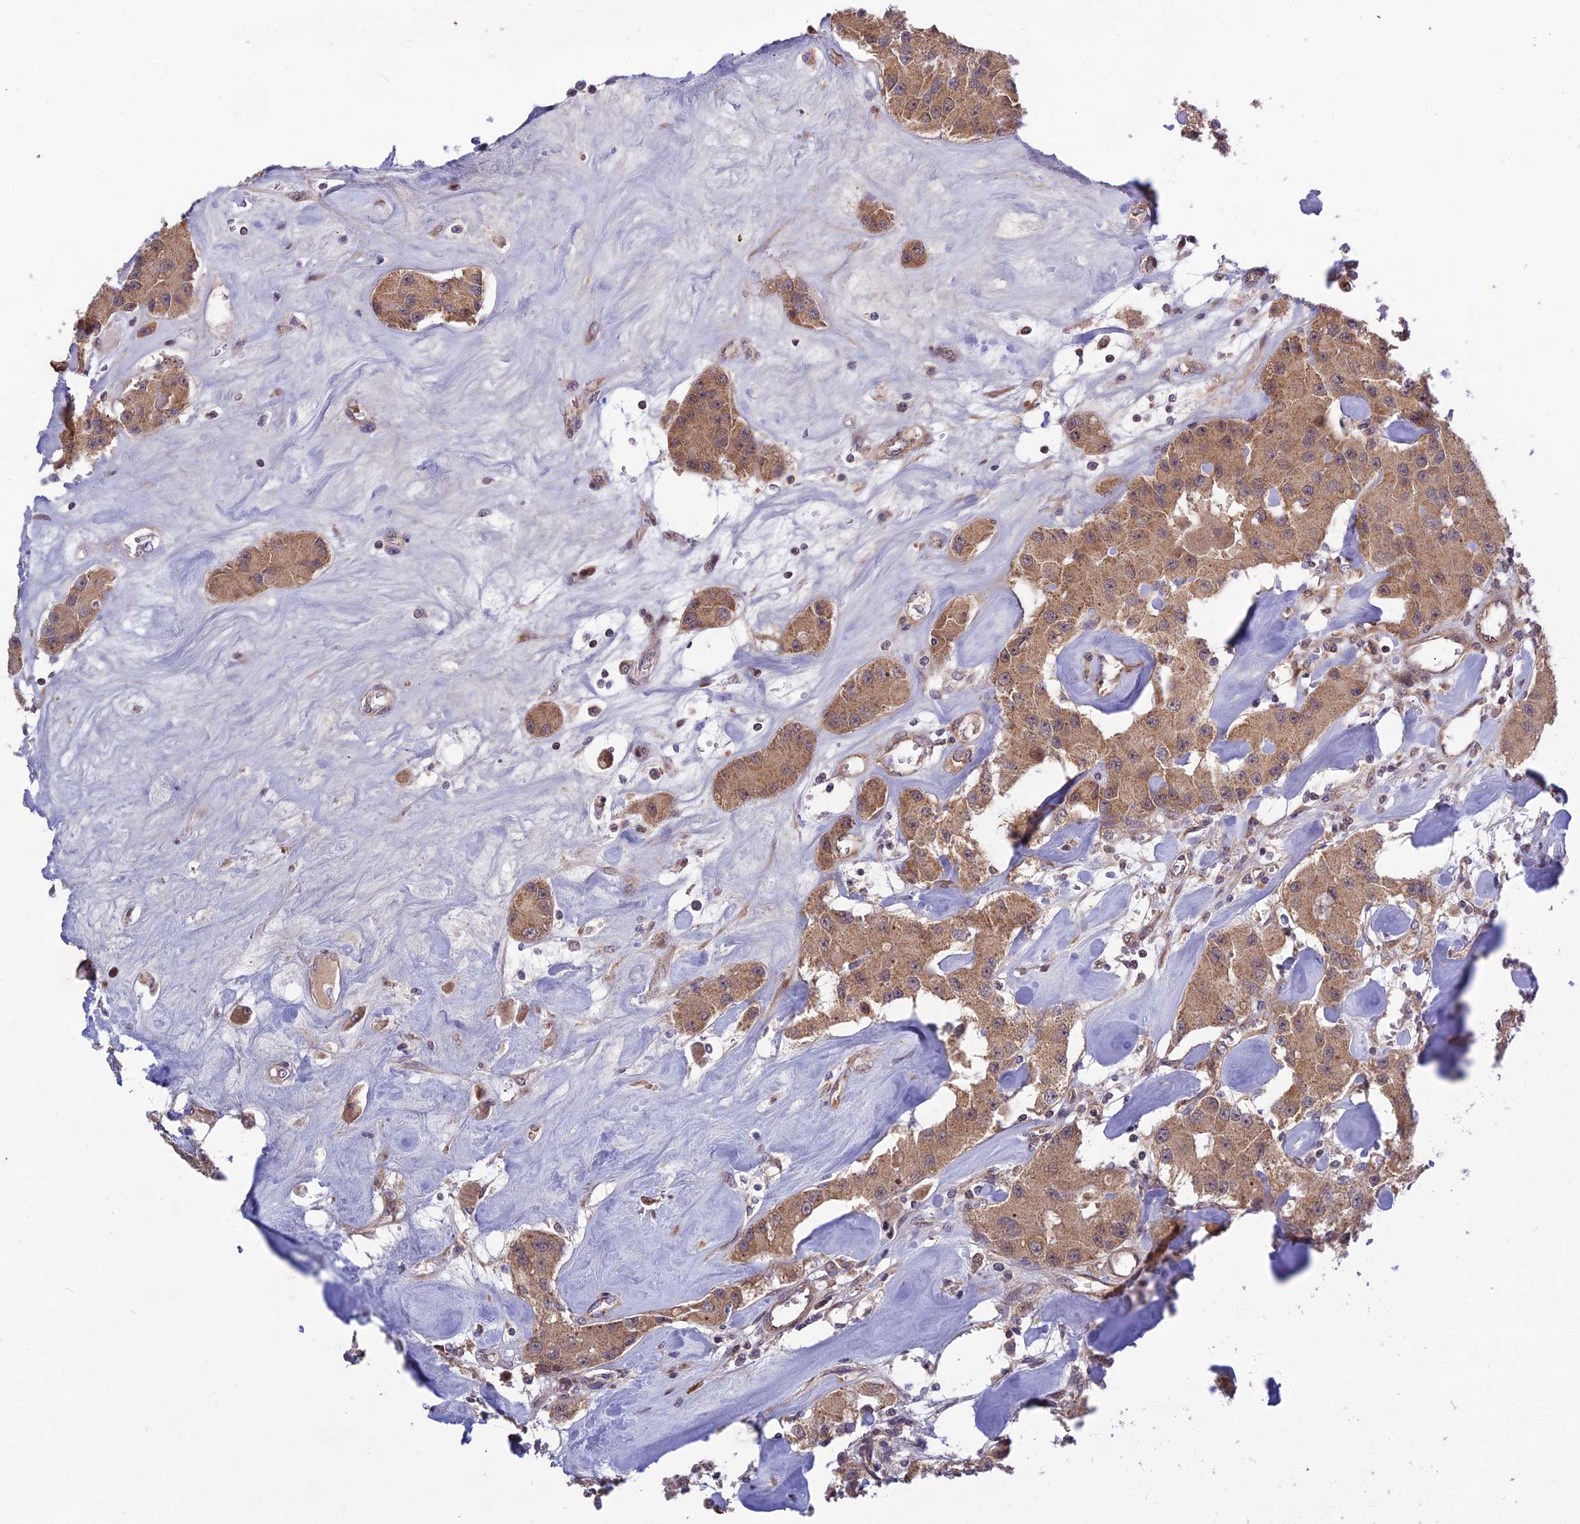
{"staining": {"intensity": "moderate", "quantity": ">75%", "location": "cytoplasmic/membranous"}, "tissue": "carcinoid", "cell_type": "Tumor cells", "image_type": "cancer", "snomed": [{"axis": "morphology", "description": "Carcinoid, malignant, NOS"}, {"axis": "topography", "description": "Pancreas"}], "caption": "Carcinoid tissue demonstrates moderate cytoplasmic/membranous positivity in approximately >75% of tumor cells", "gene": "PLEKHG2", "patient": {"sex": "male", "age": 41}}